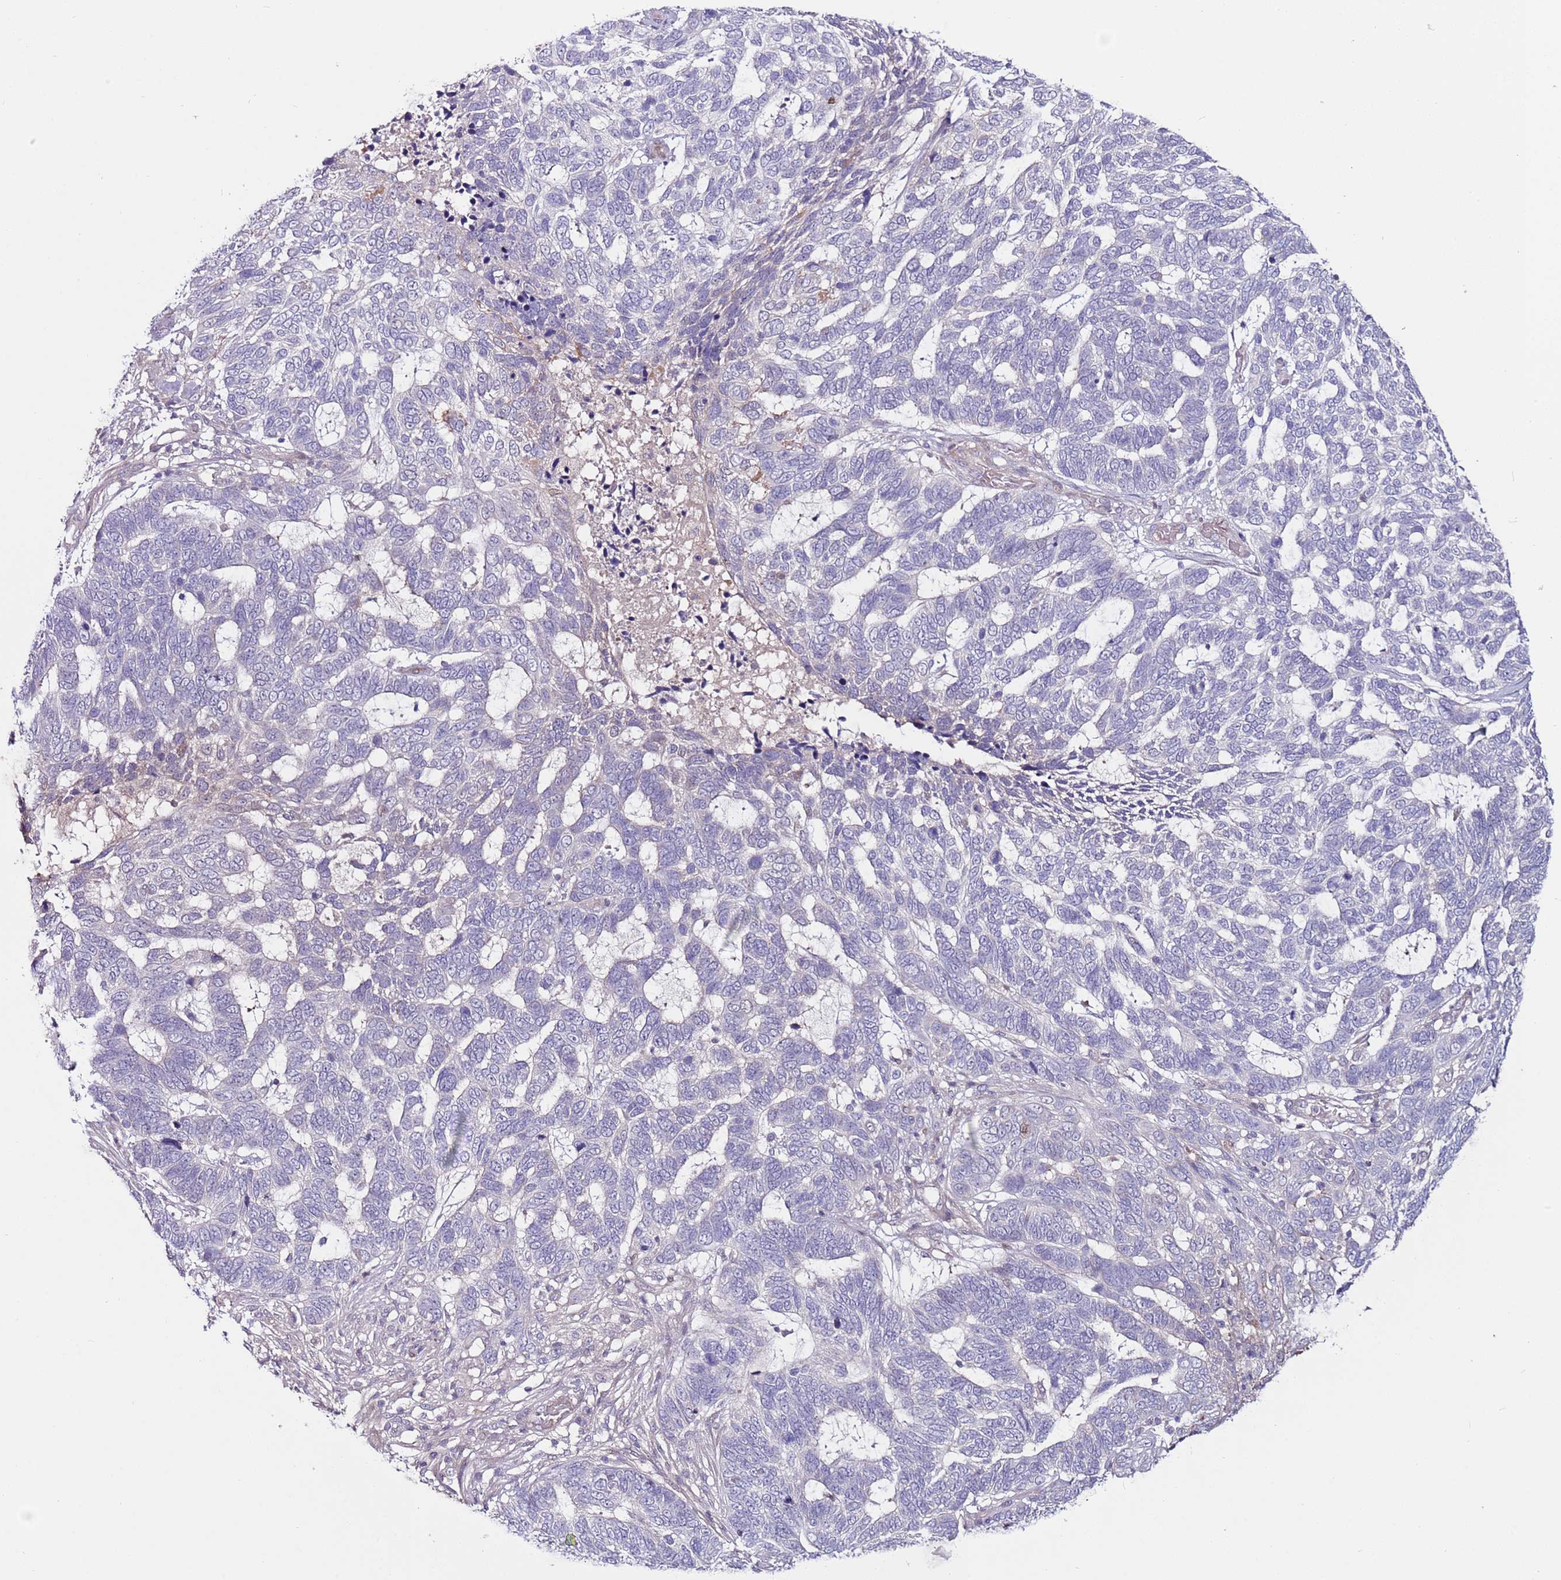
{"staining": {"intensity": "negative", "quantity": "none", "location": "none"}, "tissue": "skin cancer", "cell_type": "Tumor cells", "image_type": "cancer", "snomed": [{"axis": "morphology", "description": "Basal cell carcinoma"}, {"axis": "topography", "description": "Skin"}], "caption": "Protein analysis of skin cancer exhibits no significant positivity in tumor cells.", "gene": "MTG2", "patient": {"sex": "female", "age": 65}}